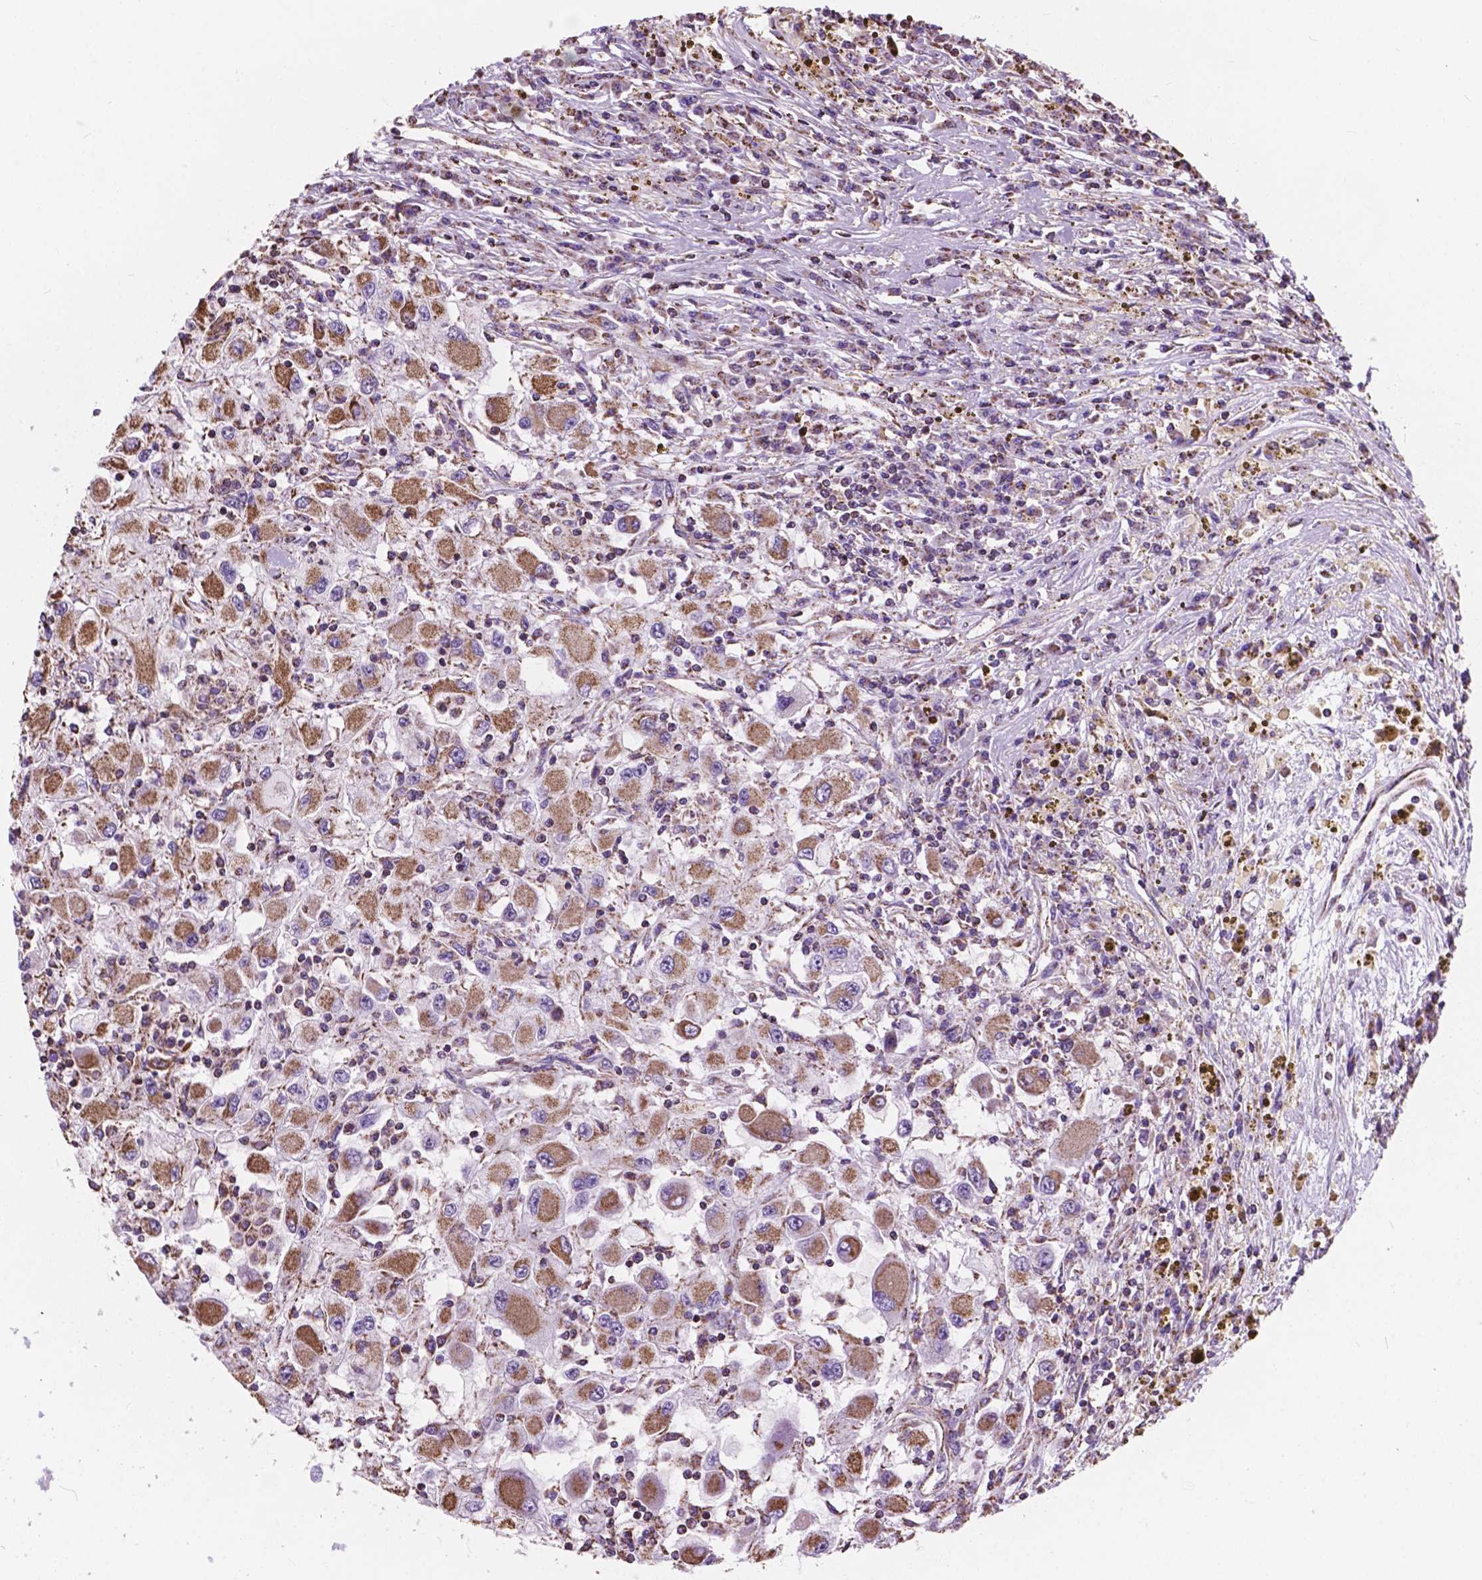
{"staining": {"intensity": "moderate", "quantity": ">75%", "location": "cytoplasmic/membranous"}, "tissue": "renal cancer", "cell_type": "Tumor cells", "image_type": "cancer", "snomed": [{"axis": "morphology", "description": "Adenocarcinoma, NOS"}, {"axis": "topography", "description": "Kidney"}], "caption": "A brown stain shows moderate cytoplasmic/membranous staining of a protein in renal cancer (adenocarcinoma) tumor cells.", "gene": "SCOC", "patient": {"sex": "female", "age": 67}}